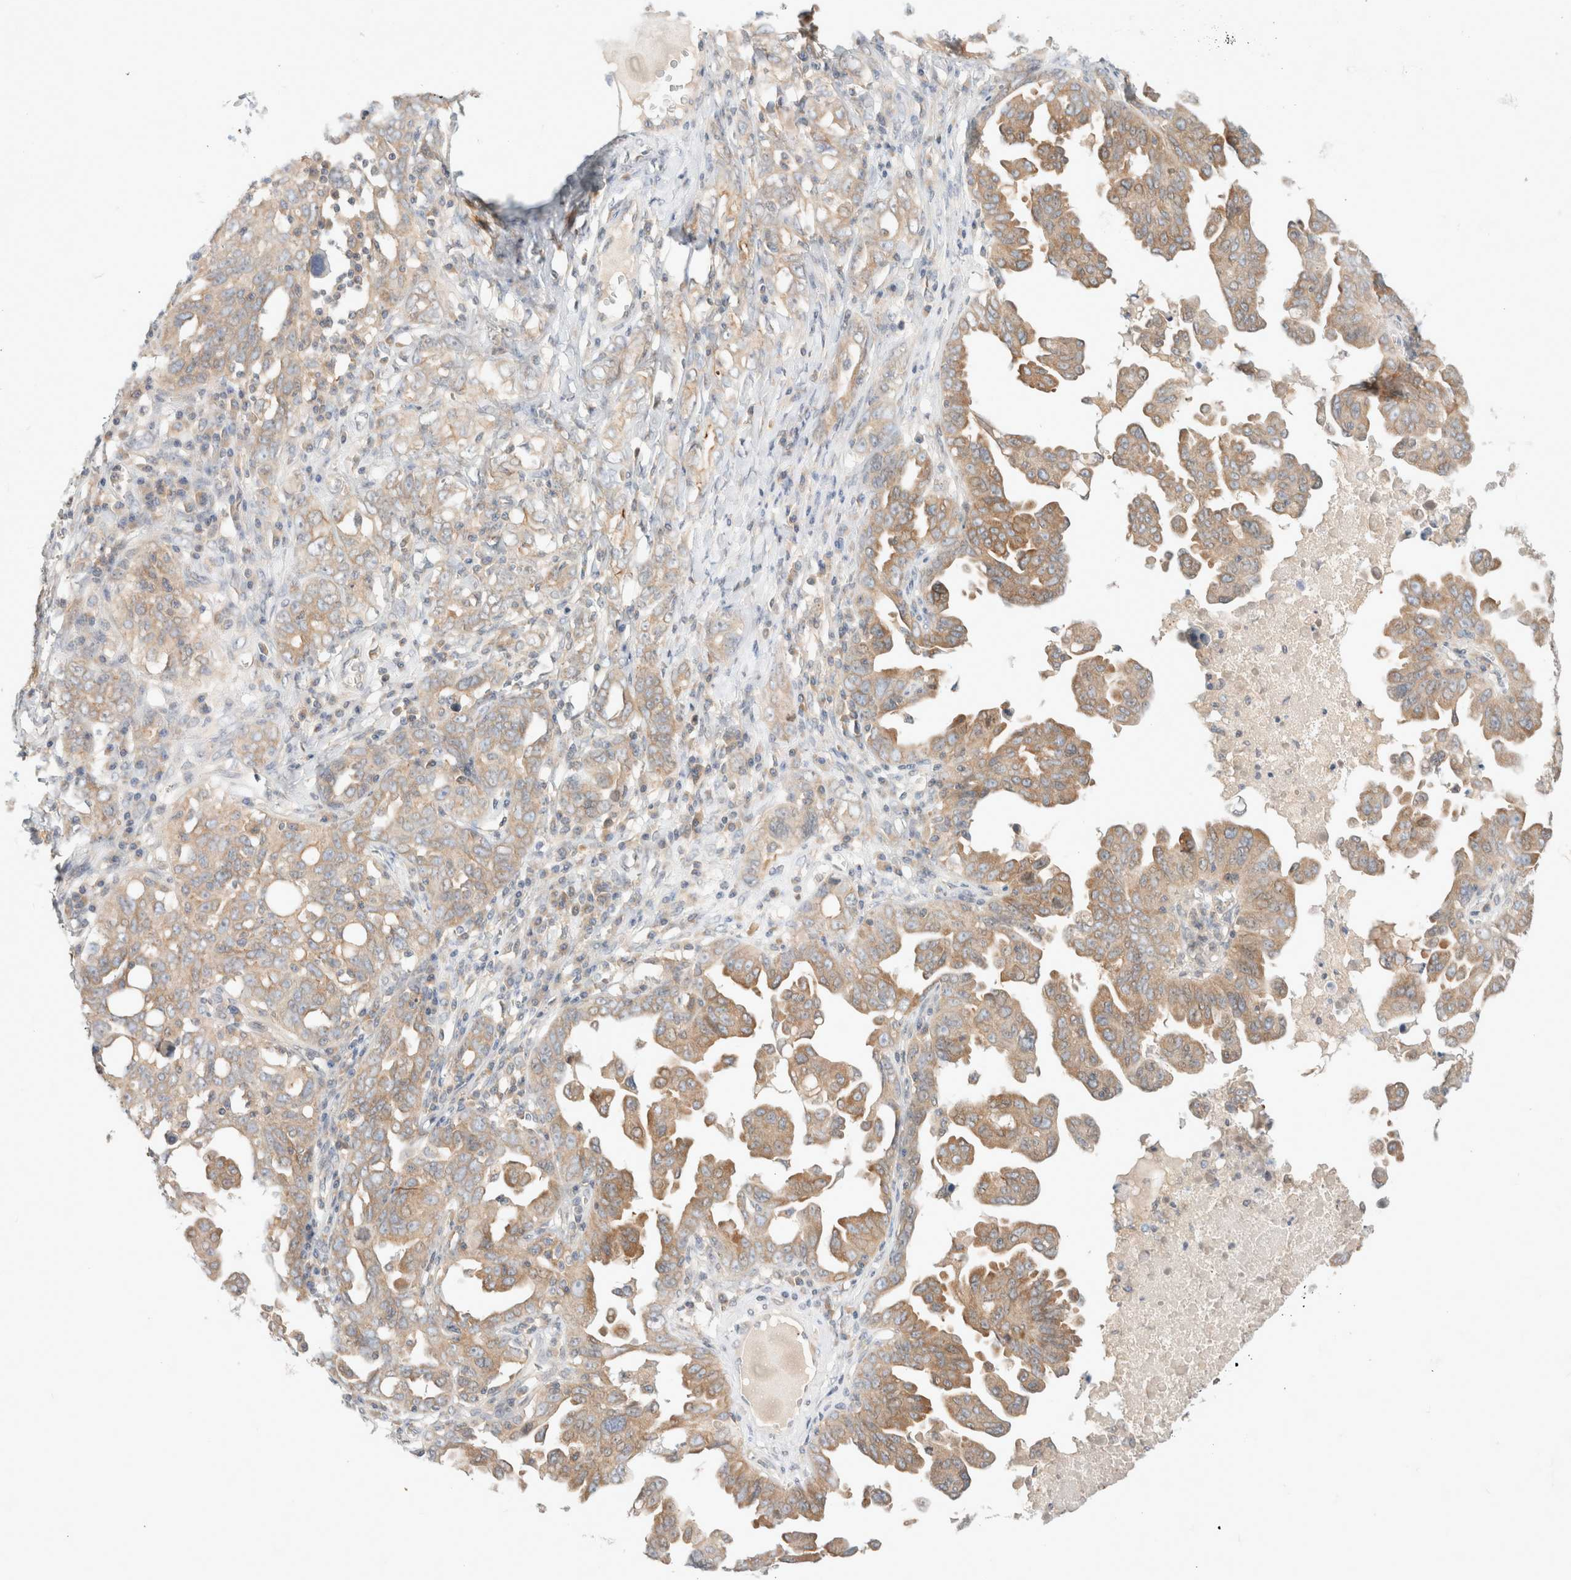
{"staining": {"intensity": "moderate", "quantity": ">75%", "location": "cytoplasmic/membranous"}, "tissue": "ovarian cancer", "cell_type": "Tumor cells", "image_type": "cancer", "snomed": [{"axis": "morphology", "description": "Carcinoma, endometroid"}, {"axis": "topography", "description": "Ovary"}], "caption": "Tumor cells exhibit medium levels of moderate cytoplasmic/membranous positivity in about >75% of cells in human endometroid carcinoma (ovarian).", "gene": "MARK3", "patient": {"sex": "female", "age": 62}}